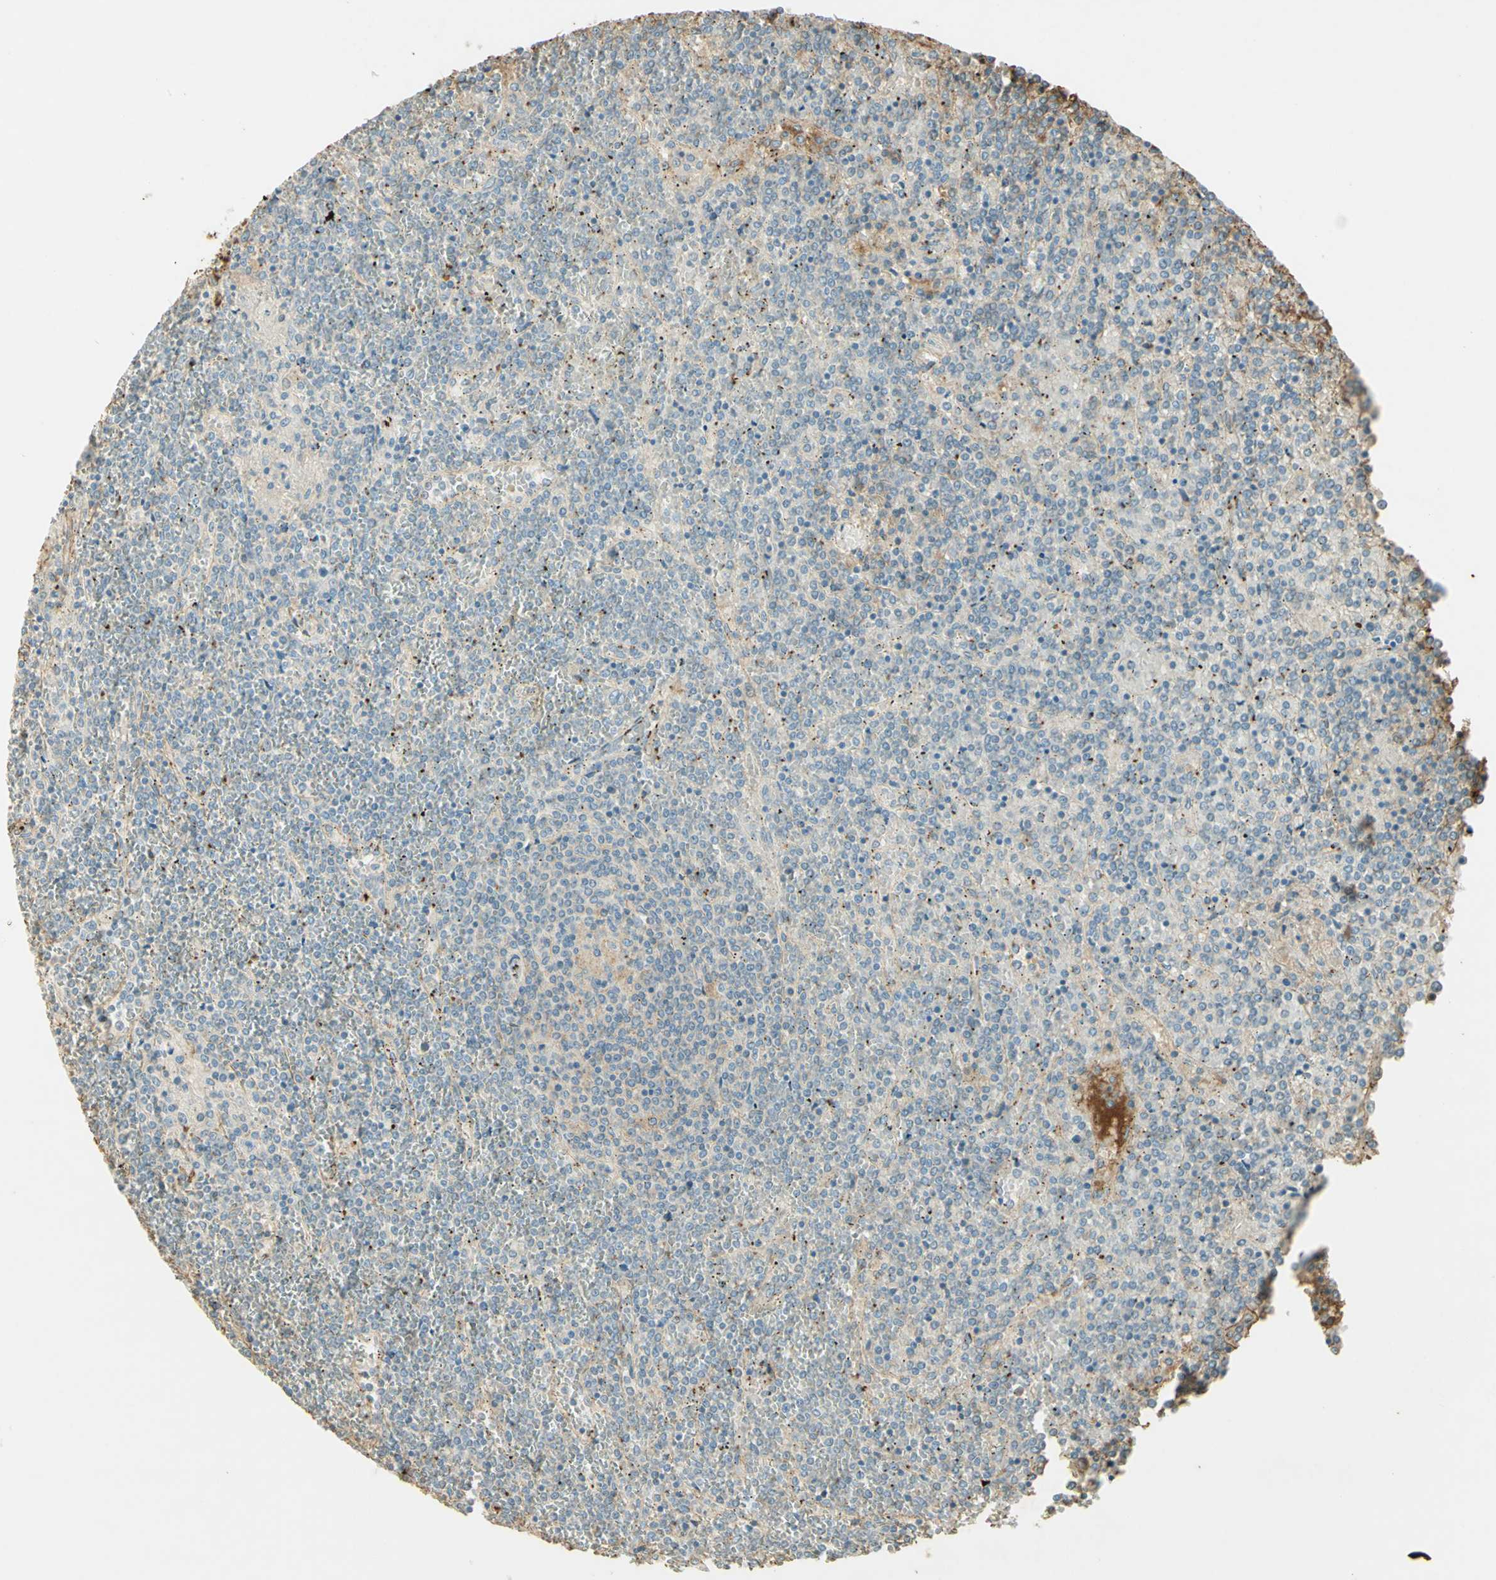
{"staining": {"intensity": "negative", "quantity": "none", "location": "none"}, "tissue": "lymphoma", "cell_type": "Tumor cells", "image_type": "cancer", "snomed": [{"axis": "morphology", "description": "Malignant lymphoma, non-Hodgkin's type, Low grade"}, {"axis": "topography", "description": "Spleen"}], "caption": "Protein analysis of low-grade malignant lymphoma, non-Hodgkin's type exhibits no significant expression in tumor cells. (IHC, brightfield microscopy, high magnification).", "gene": "TNN", "patient": {"sex": "female", "age": 19}}